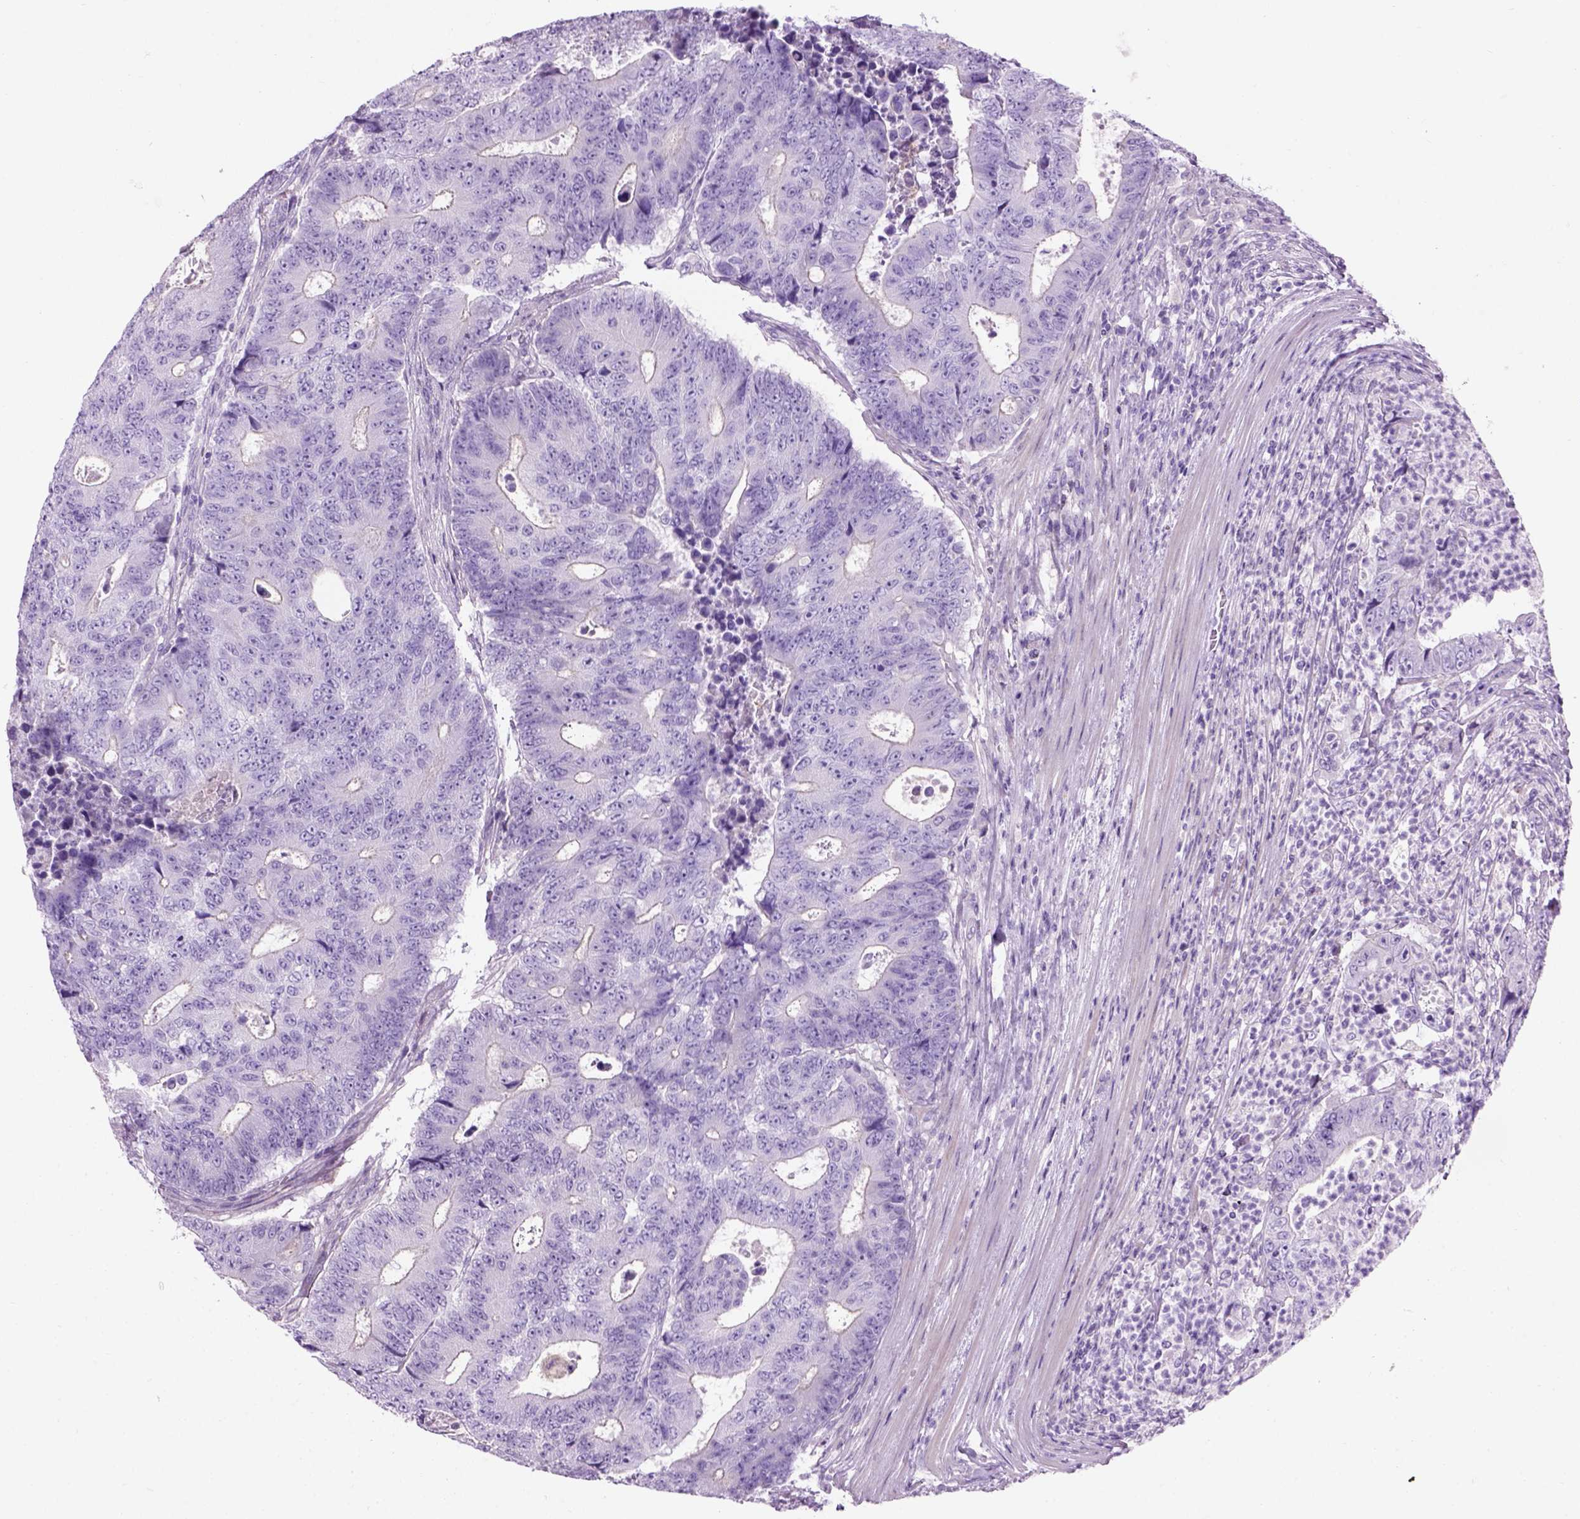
{"staining": {"intensity": "negative", "quantity": "none", "location": "none"}, "tissue": "colorectal cancer", "cell_type": "Tumor cells", "image_type": "cancer", "snomed": [{"axis": "morphology", "description": "Adenocarcinoma, NOS"}, {"axis": "topography", "description": "Colon"}], "caption": "Tumor cells are negative for protein expression in human colorectal cancer. Nuclei are stained in blue.", "gene": "GABRB2", "patient": {"sex": "female", "age": 48}}